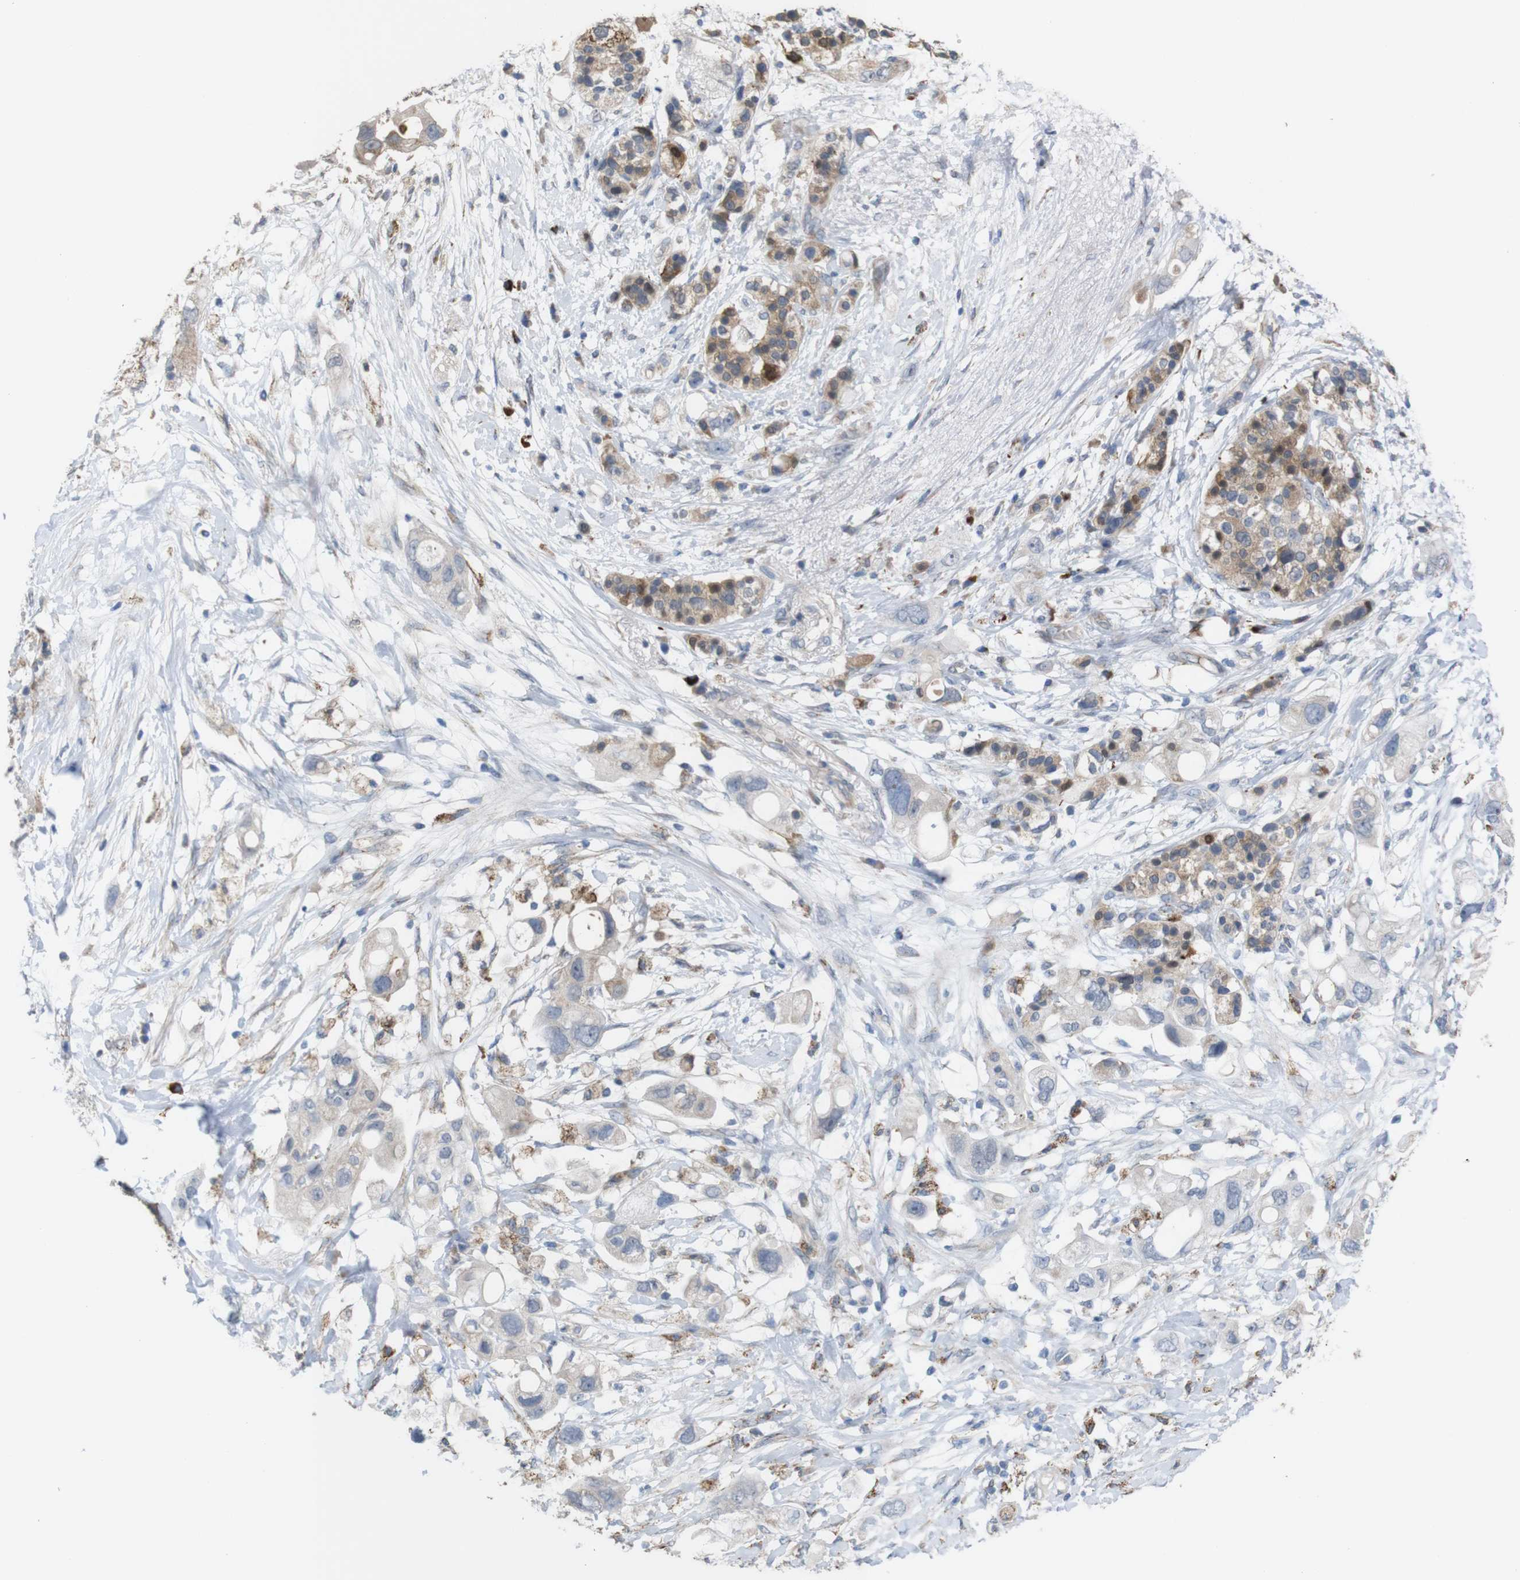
{"staining": {"intensity": "strong", "quantity": "<25%", "location": "cytoplasmic/membranous"}, "tissue": "pancreatic cancer", "cell_type": "Tumor cells", "image_type": "cancer", "snomed": [{"axis": "morphology", "description": "Adenocarcinoma, NOS"}, {"axis": "topography", "description": "Pancreas"}], "caption": "Immunohistochemistry of human pancreatic adenocarcinoma displays medium levels of strong cytoplasmic/membranous staining in approximately <25% of tumor cells.", "gene": "PTPRR", "patient": {"sex": "female", "age": 56}}